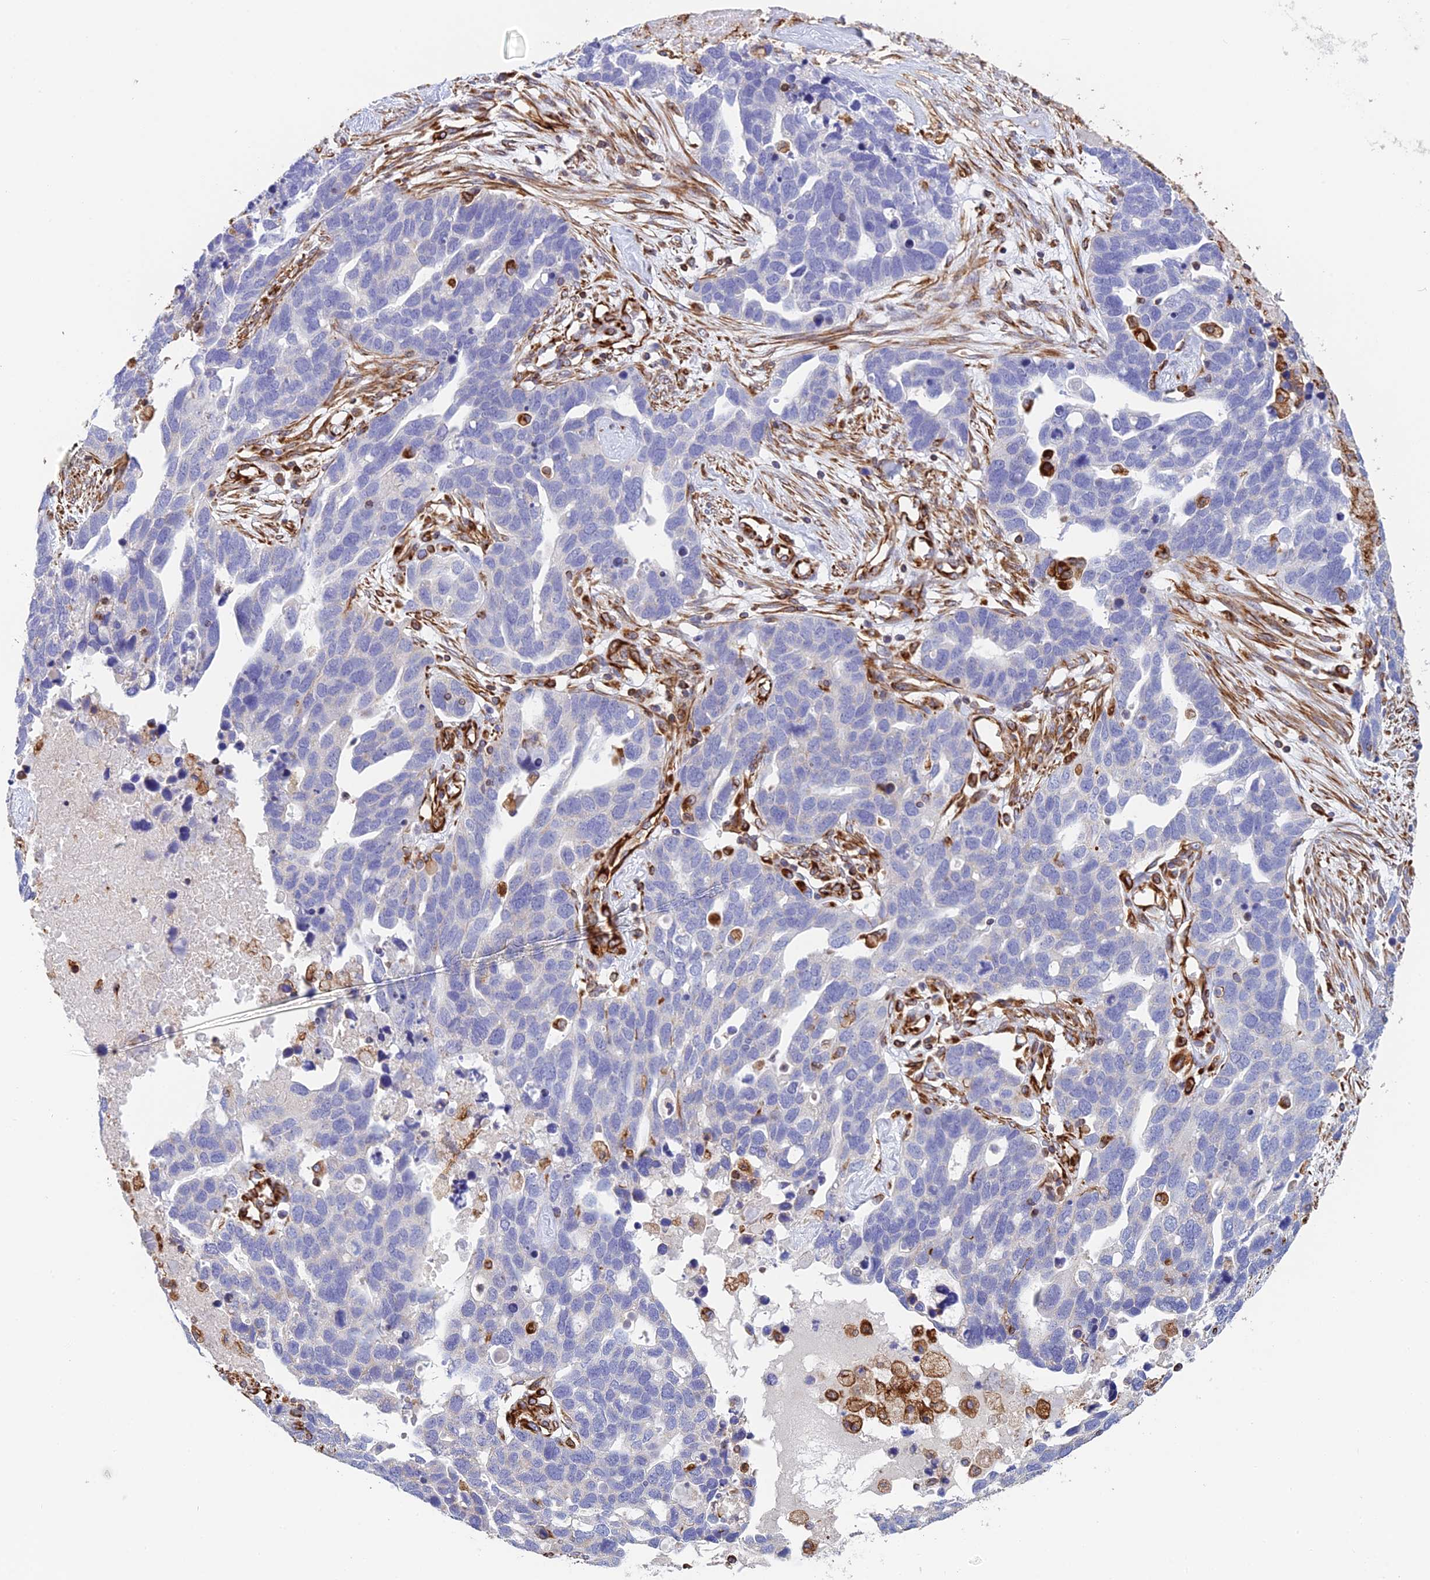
{"staining": {"intensity": "negative", "quantity": "none", "location": "none"}, "tissue": "ovarian cancer", "cell_type": "Tumor cells", "image_type": "cancer", "snomed": [{"axis": "morphology", "description": "Cystadenocarcinoma, serous, NOS"}, {"axis": "topography", "description": "Ovary"}], "caption": "There is no significant expression in tumor cells of ovarian serous cystadenocarcinoma. Brightfield microscopy of immunohistochemistry stained with DAB (brown) and hematoxylin (blue), captured at high magnification.", "gene": "FBXL20", "patient": {"sex": "female", "age": 54}}